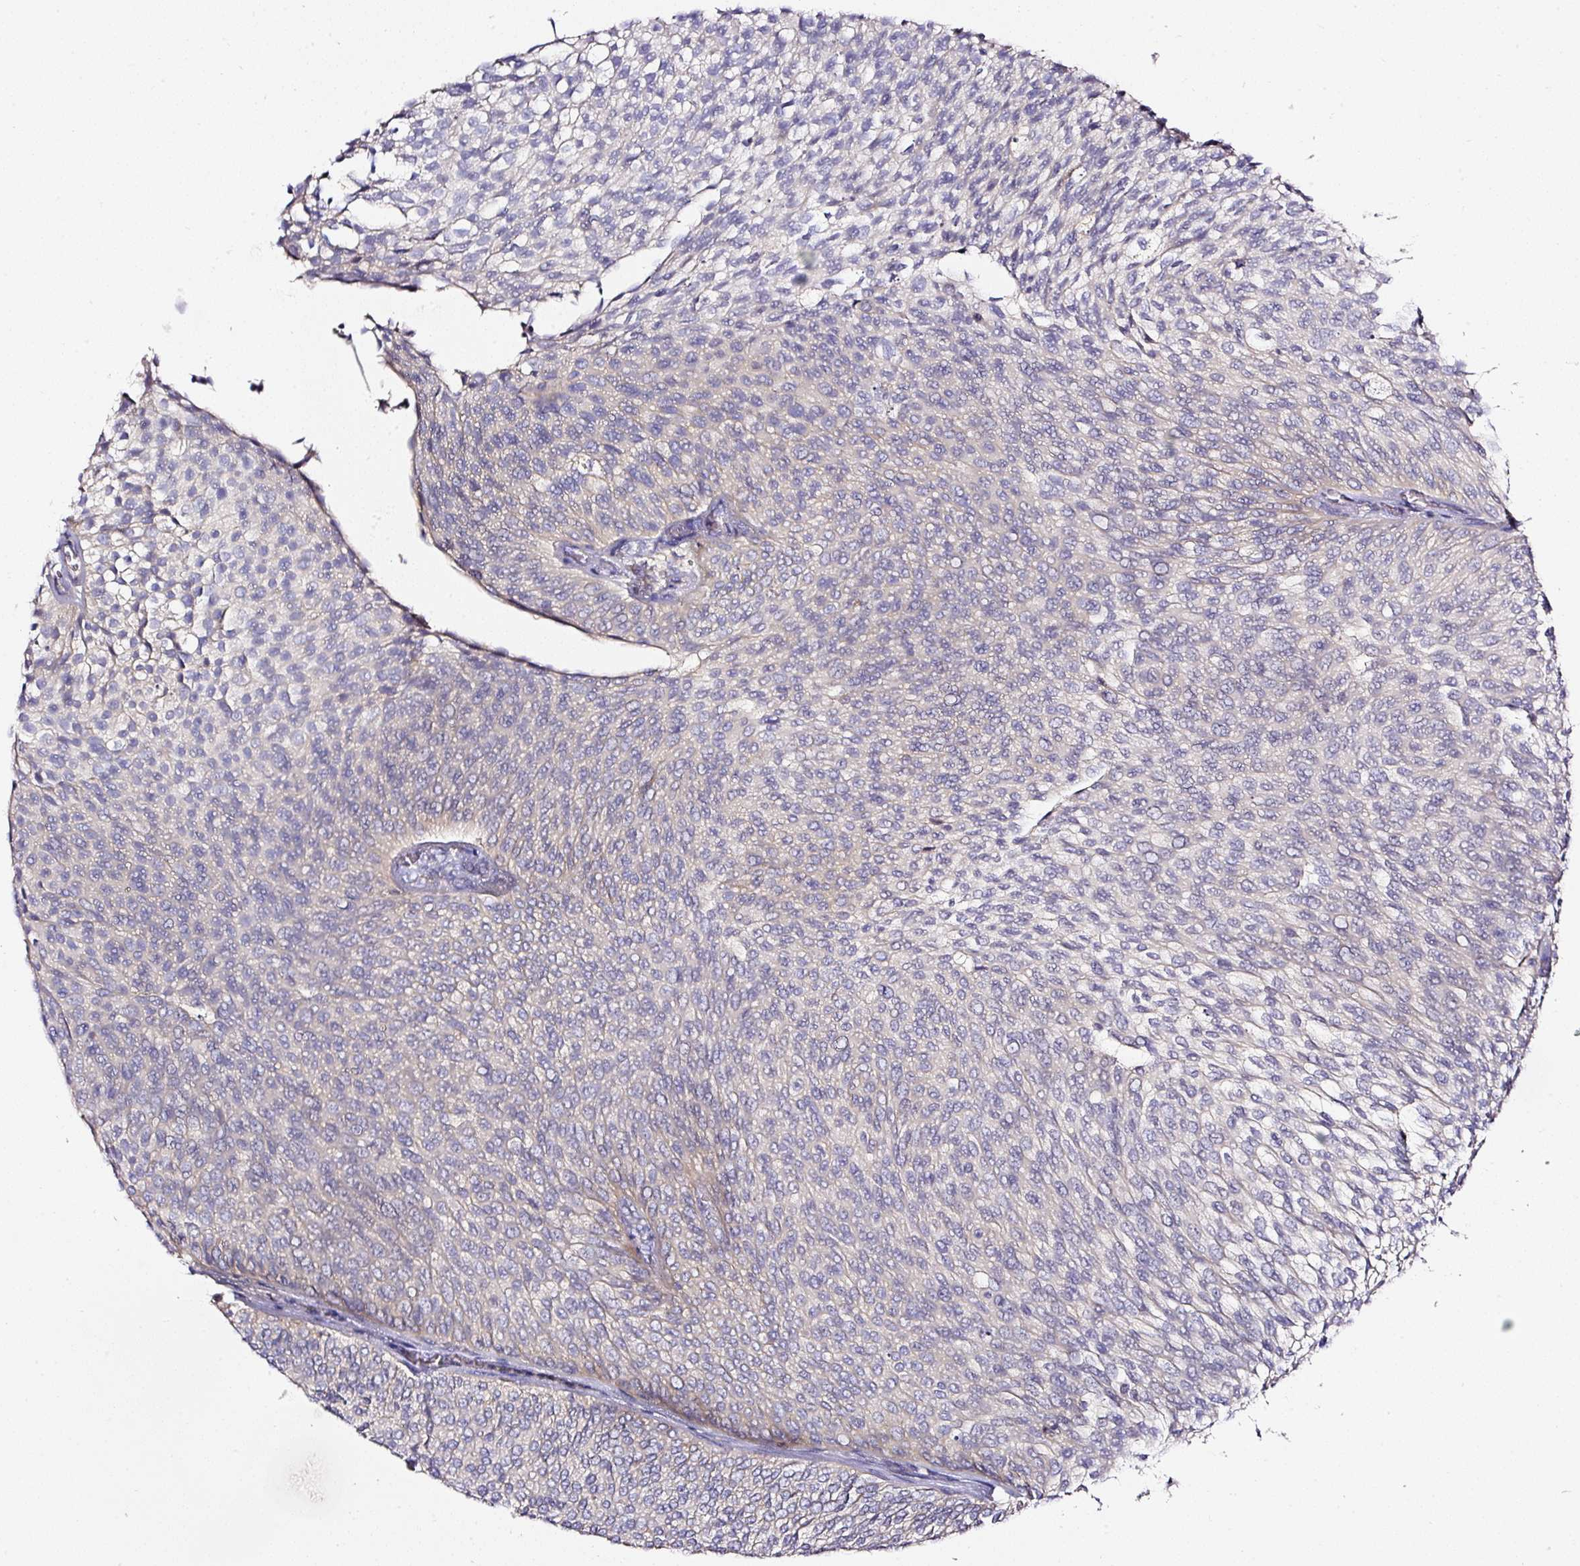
{"staining": {"intensity": "negative", "quantity": "none", "location": "none"}, "tissue": "urothelial cancer", "cell_type": "Tumor cells", "image_type": "cancer", "snomed": [{"axis": "morphology", "description": "Urothelial carcinoma, Low grade"}, {"axis": "topography", "description": "Urinary bladder"}], "caption": "An image of urothelial cancer stained for a protein reveals no brown staining in tumor cells.", "gene": "CD47", "patient": {"sex": "male", "age": 91}}